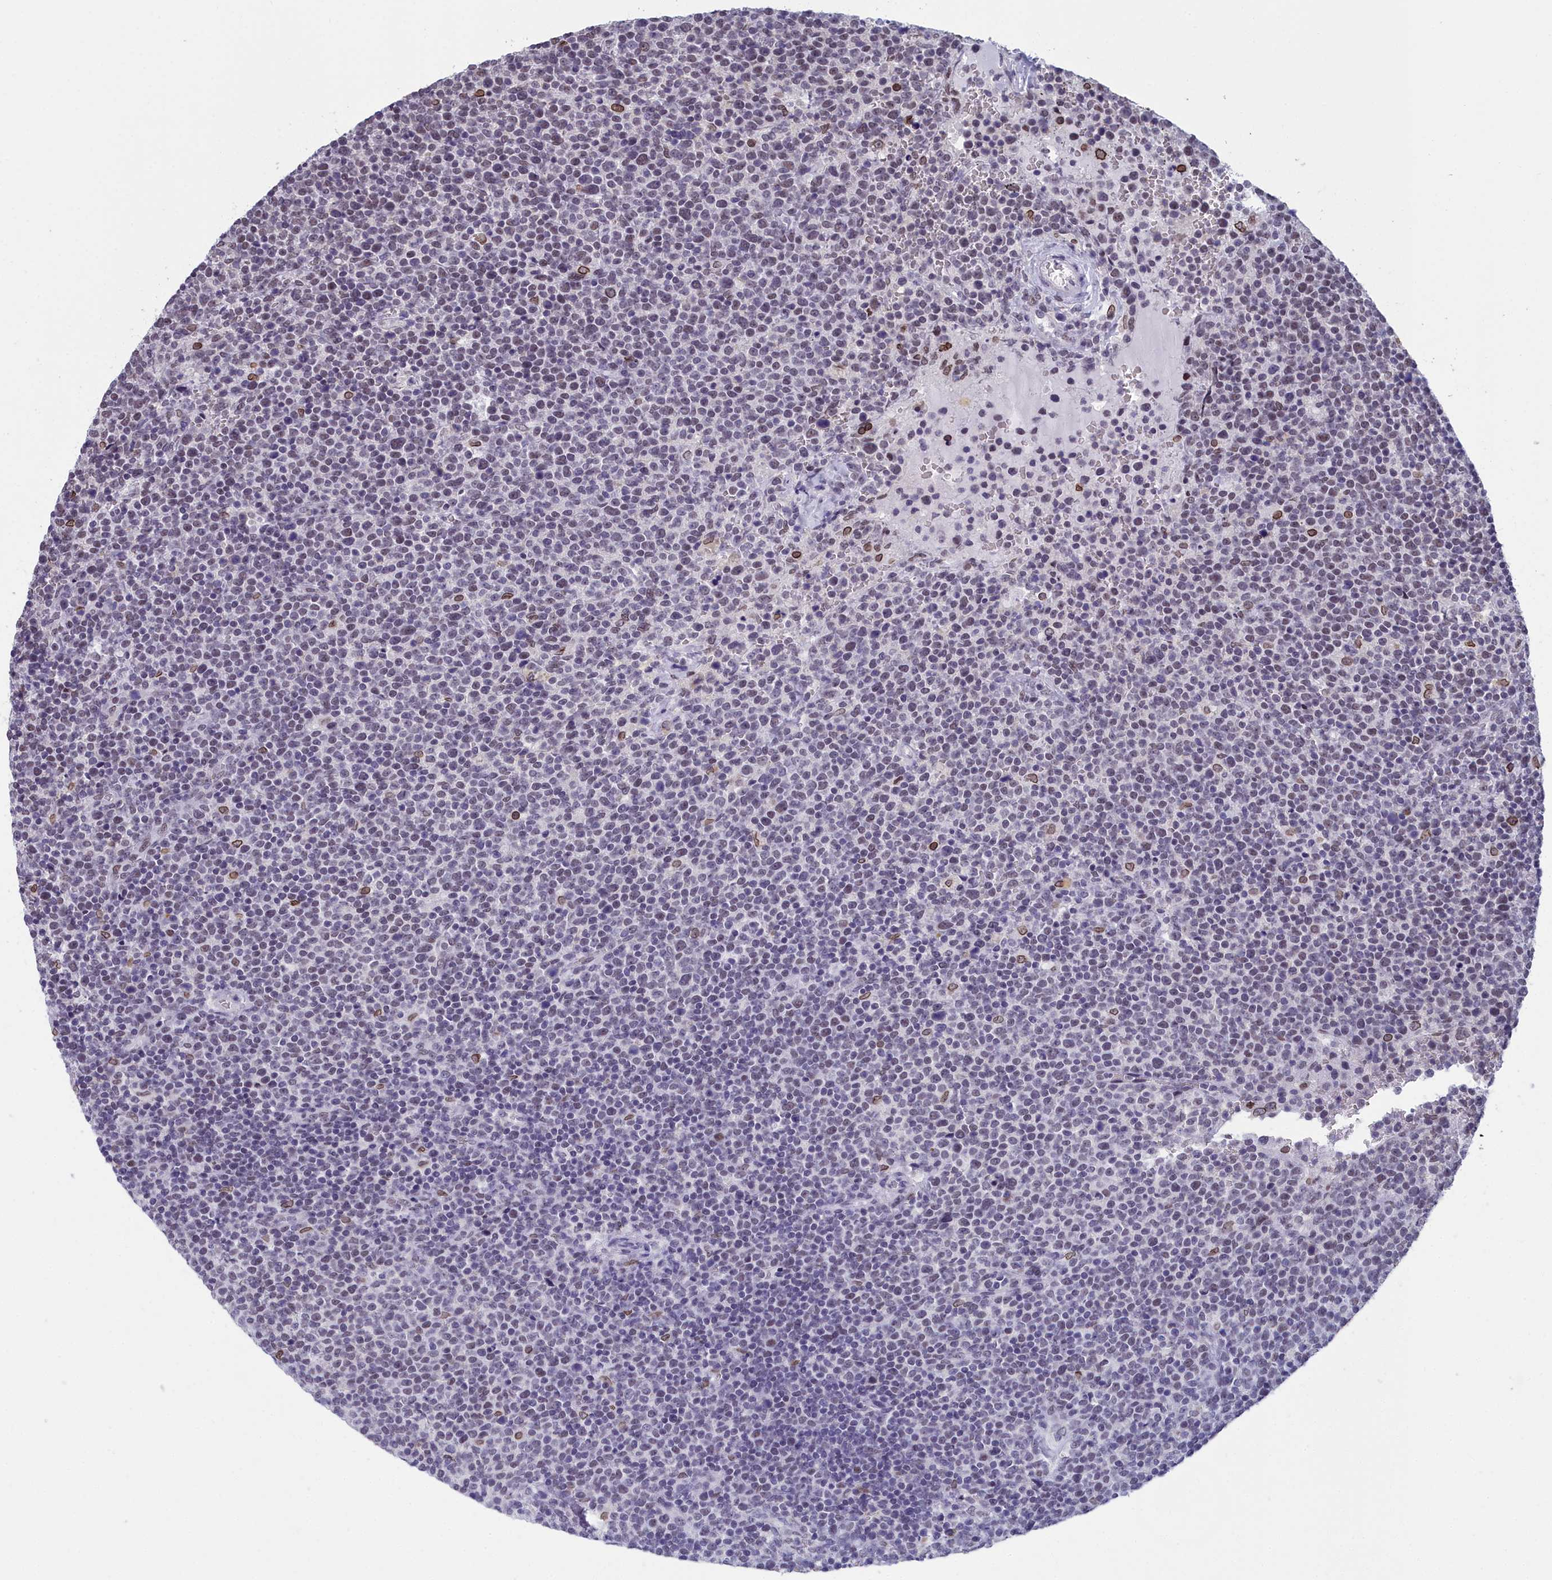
{"staining": {"intensity": "negative", "quantity": "none", "location": "none"}, "tissue": "lymphoma", "cell_type": "Tumor cells", "image_type": "cancer", "snomed": [{"axis": "morphology", "description": "Malignant lymphoma, non-Hodgkin's type, High grade"}, {"axis": "topography", "description": "Lymph node"}], "caption": "This is an immunohistochemistry photomicrograph of human lymphoma. There is no staining in tumor cells.", "gene": "CCDC97", "patient": {"sex": "male", "age": 61}}